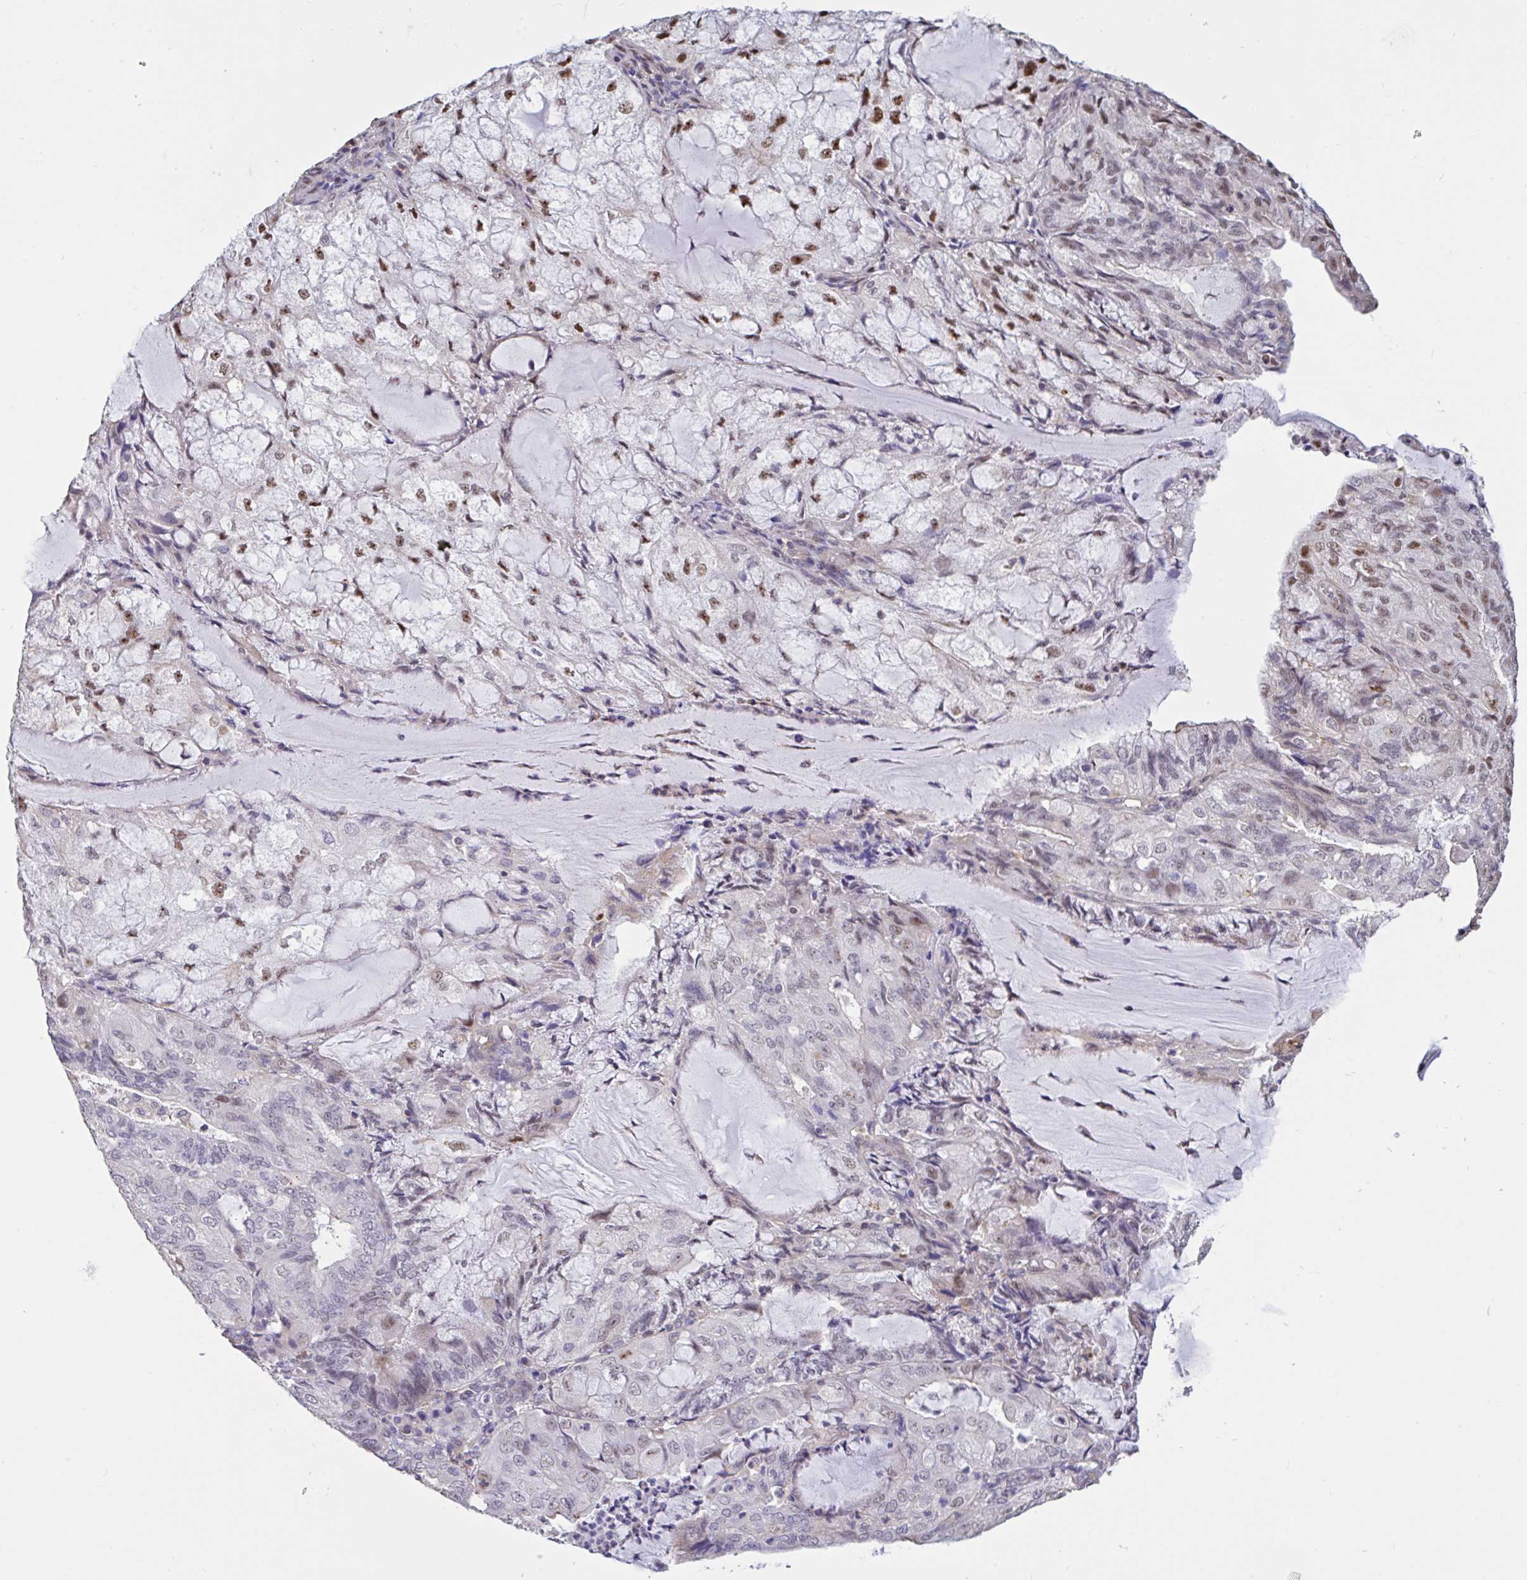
{"staining": {"intensity": "moderate", "quantity": "<25%", "location": "nuclear"}, "tissue": "endometrial cancer", "cell_type": "Tumor cells", "image_type": "cancer", "snomed": [{"axis": "morphology", "description": "Adenocarcinoma, NOS"}, {"axis": "topography", "description": "Endometrium"}], "caption": "A low amount of moderate nuclear expression is present in about <25% of tumor cells in adenocarcinoma (endometrial) tissue.", "gene": "DDX39A", "patient": {"sex": "female", "age": 81}}